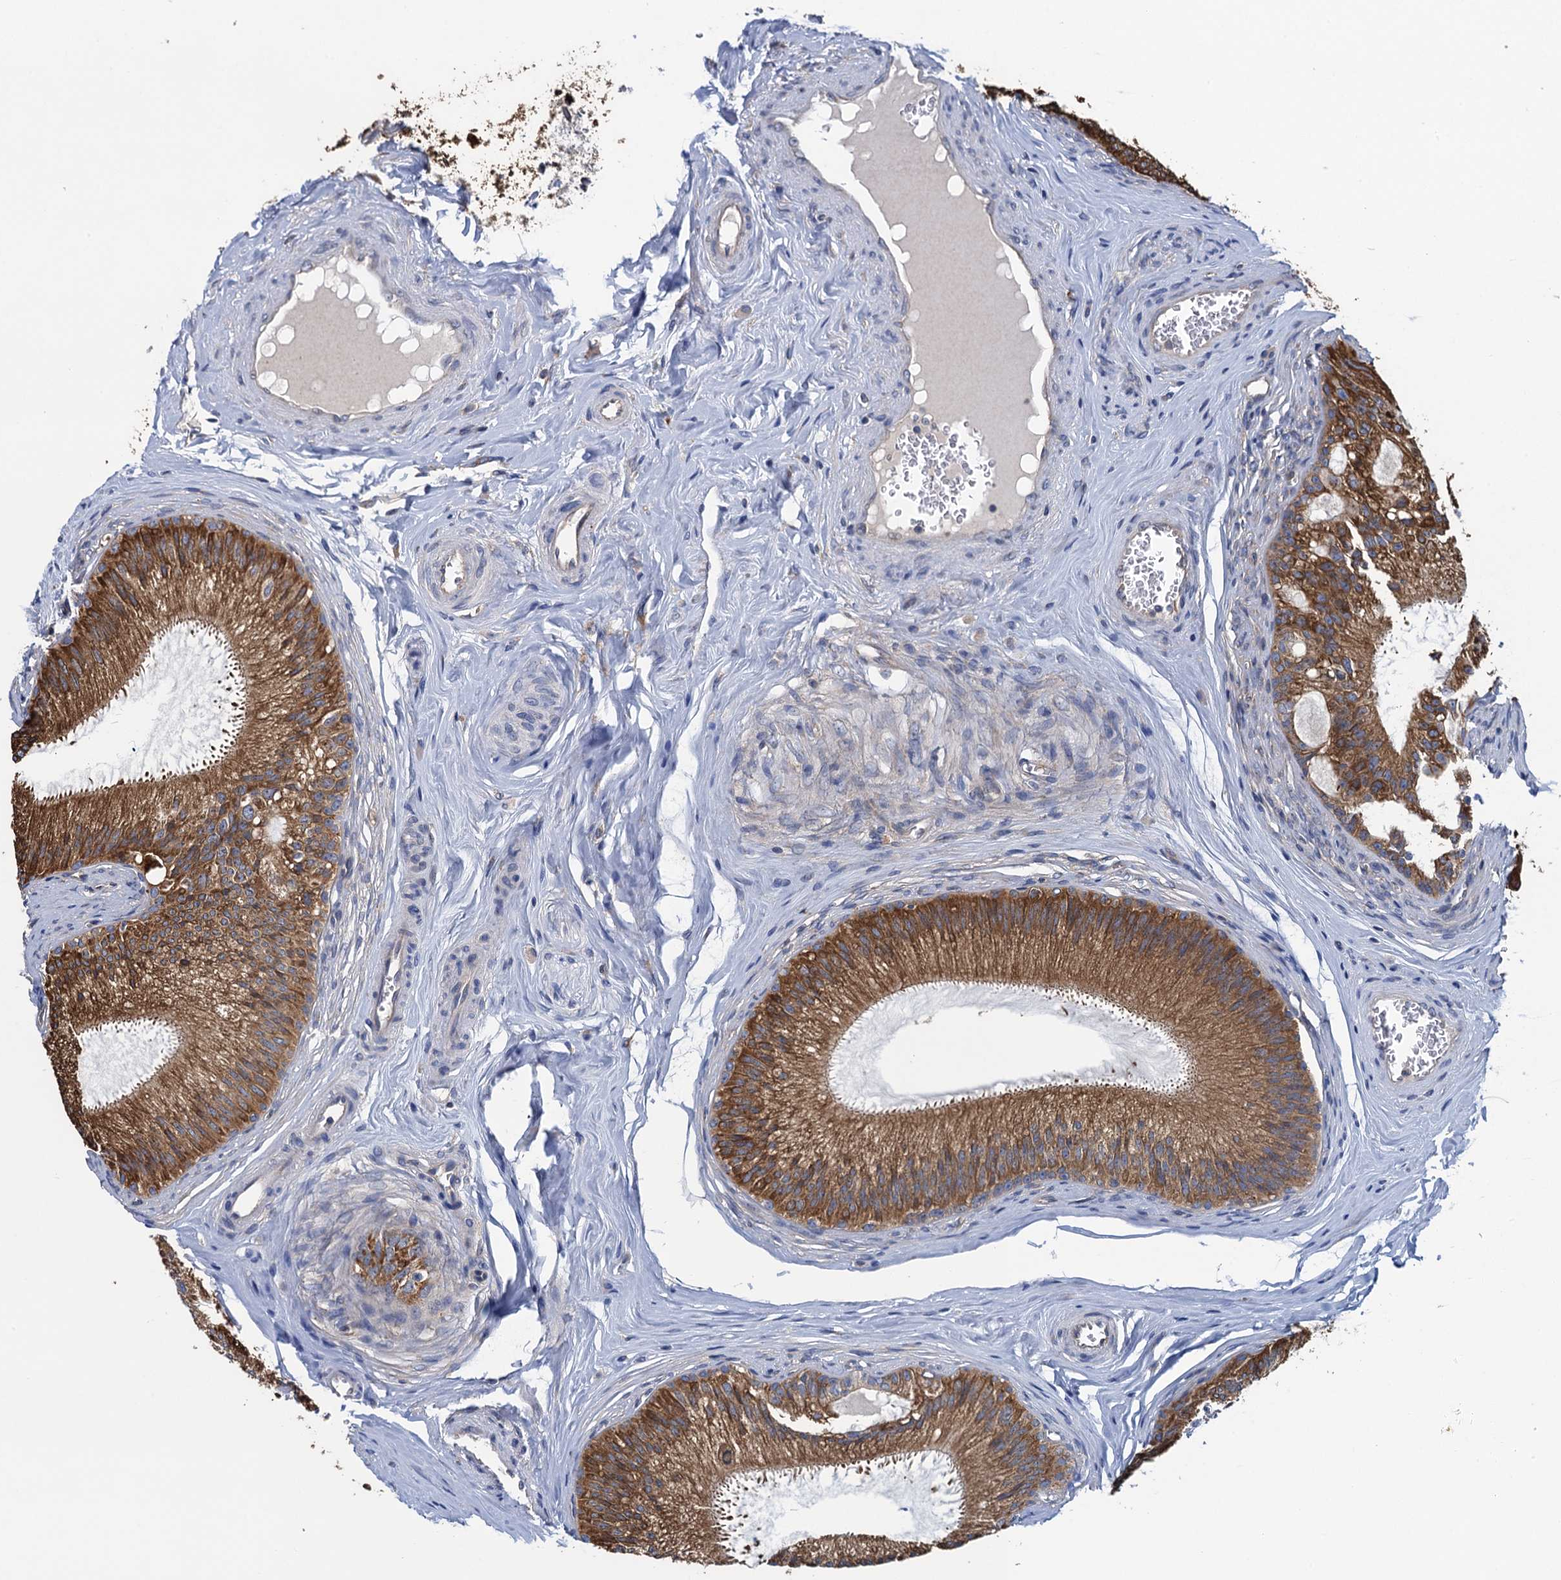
{"staining": {"intensity": "moderate", "quantity": ">75%", "location": "cytoplasmic/membranous"}, "tissue": "epididymis", "cell_type": "Glandular cells", "image_type": "normal", "snomed": [{"axis": "morphology", "description": "Normal tissue, NOS"}, {"axis": "topography", "description": "Epididymis"}], "caption": "A brown stain labels moderate cytoplasmic/membranous positivity of a protein in glandular cells of benign epididymis. The staining was performed using DAB to visualize the protein expression in brown, while the nuclei were stained in blue with hematoxylin (Magnification: 20x).", "gene": "ADCY9", "patient": {"sex": "male", "age": 46}}